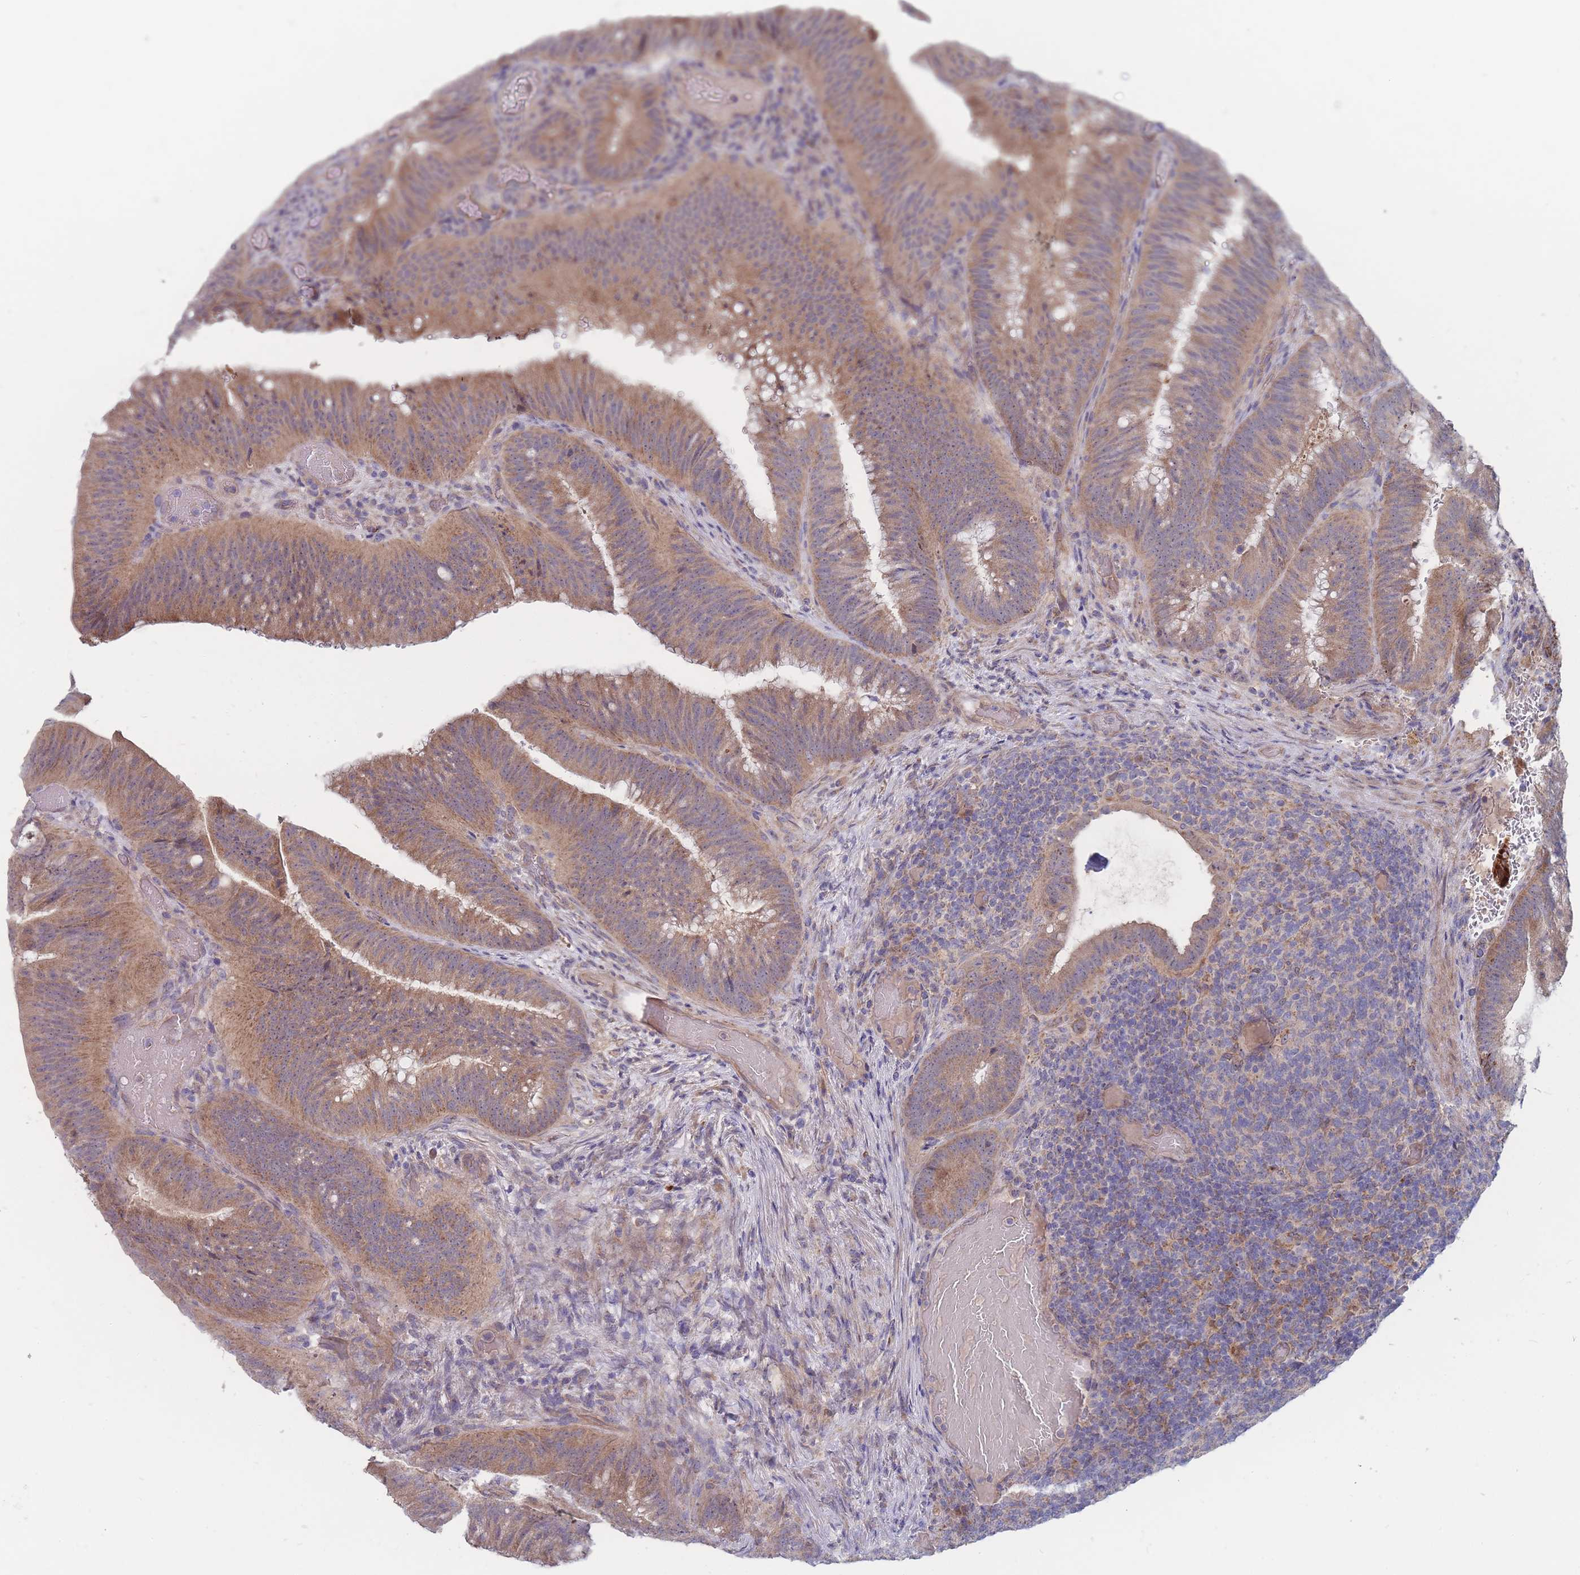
{"staining": {"intensity": "moderate", "quantity": ">75%", "location": "cytoplasmic/membranous"}, "tissue": "colorectal cancer", "cell_type": "Tumor cells", "image_type": "cancer", "snomed": [{"axis": "morphology", "description": "Adenocarcinoma, NOS"}, {"axis": "topography", "description": "Colon"}], "caption": "The immunohistochemical stain labels moderate cytoplasmic/membranous positivity in tumor cells of colorectal cancer (adenocarcinoma) tissue.", "gene": "NUB1", "patient": {"sex": "female", "age": 43}}